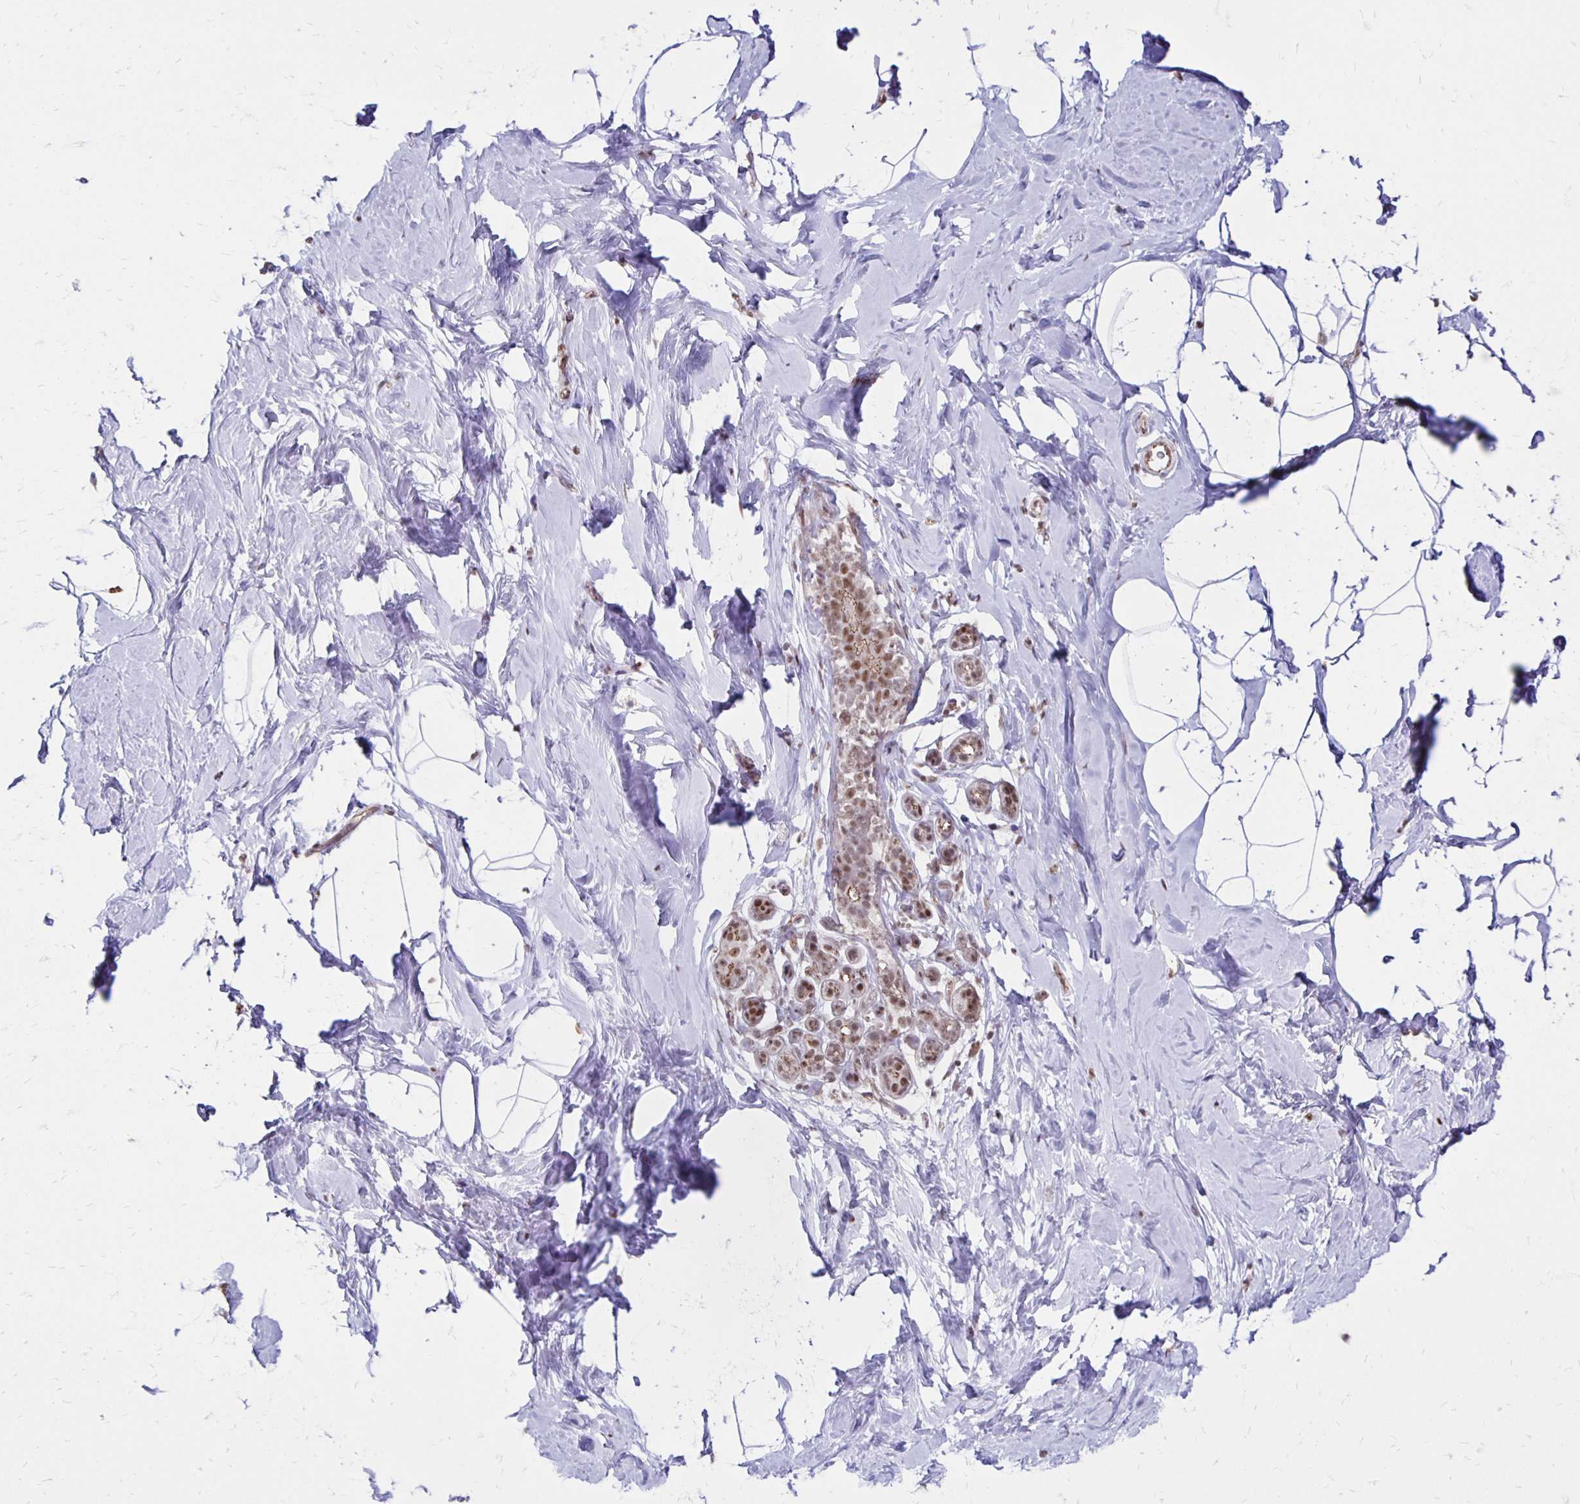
{"staining": {"intensity": "negative", "quantity": "none", "location": "none"}, "tissue": "breast", "cell_type": "Adipocytes", "image_type": "normal", "snomed": [{"axis": "morphology", "description": "Normal tissue, NOS"}, {"axis": "topography", "description": "Breast"}], "caption": "The histopathology image reveals no staining of adipocytes in unremarkable breast.", "gene": "DDB2", "patient": {"sex": "female", "age": 32}}